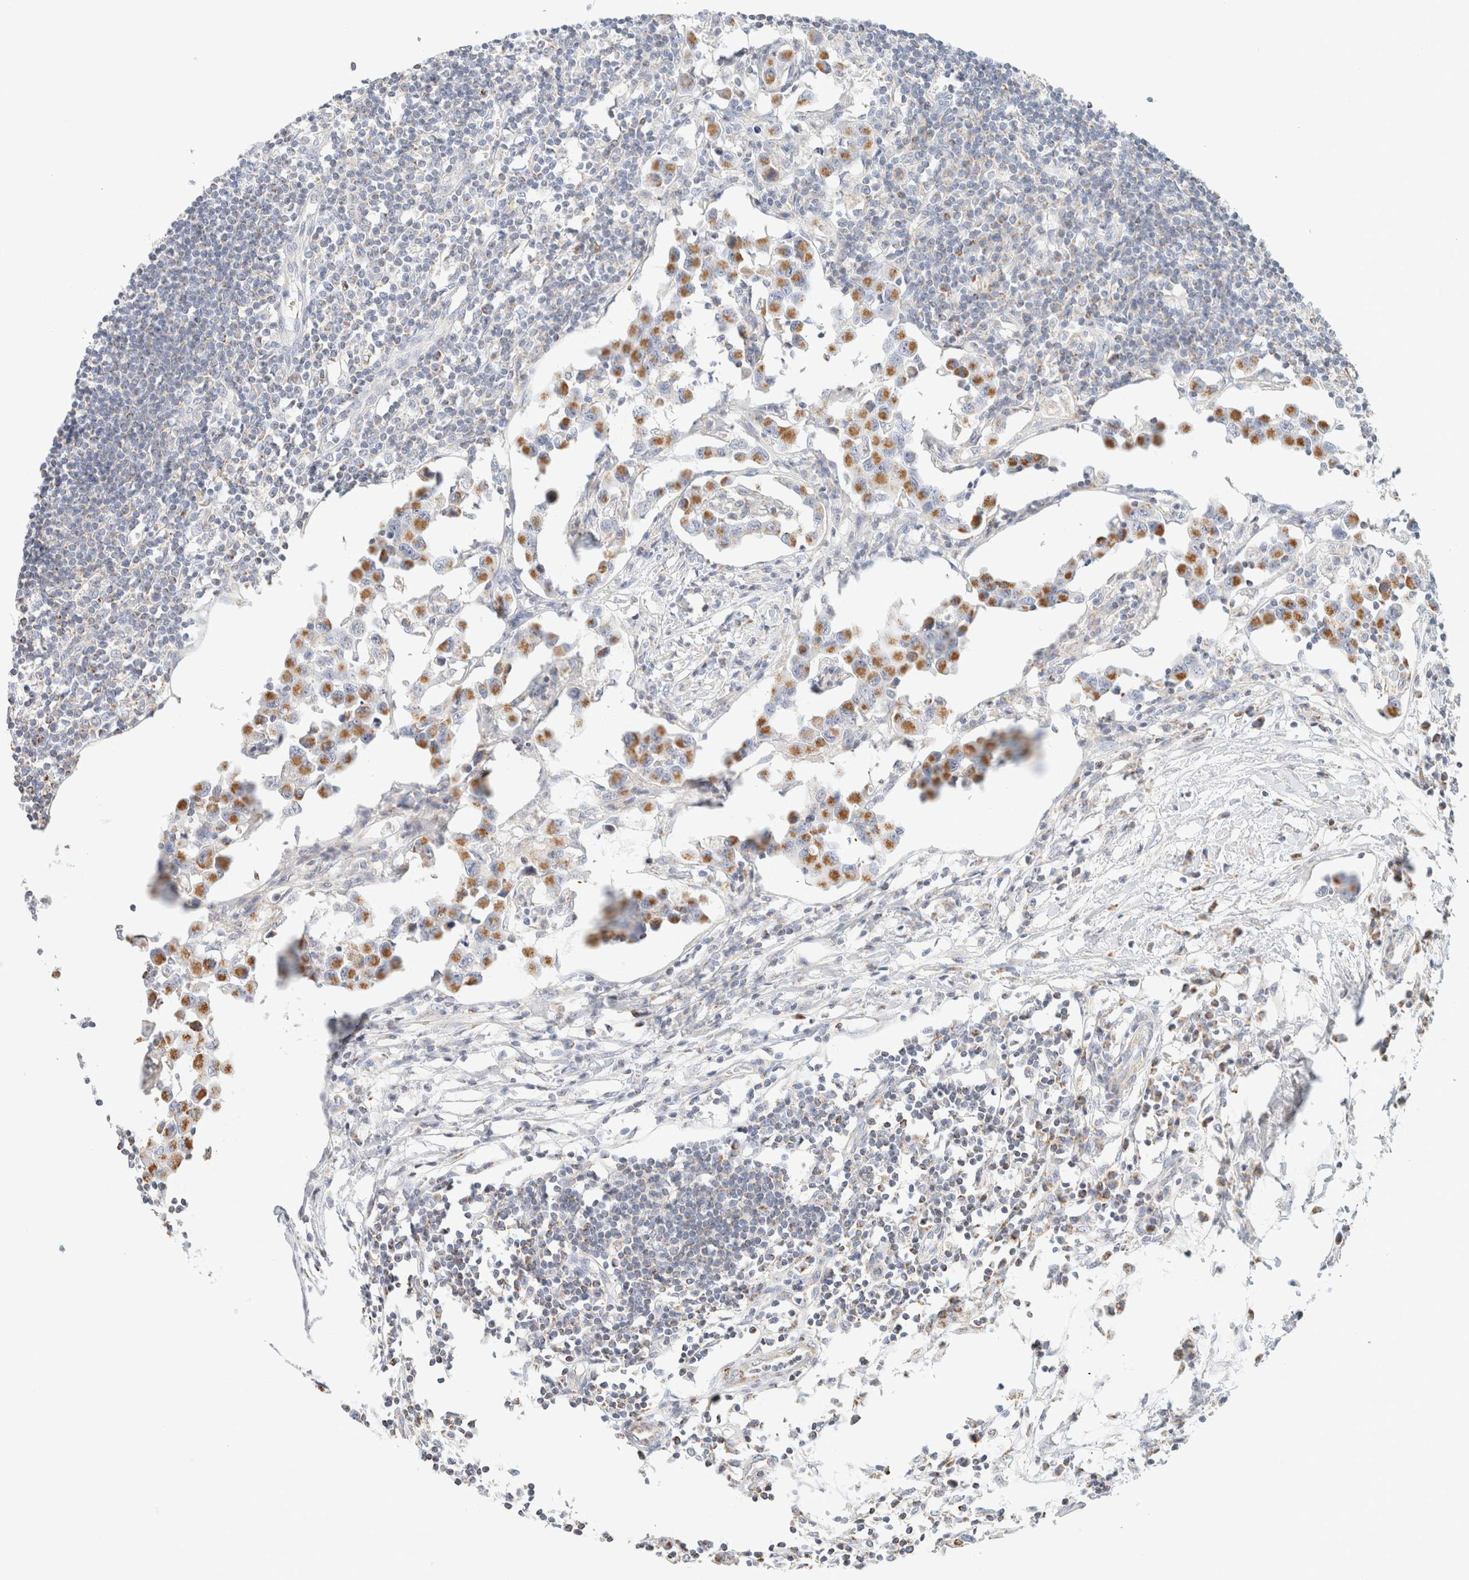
{"staining": {"intensity": "weak", "quantity": "25%-75%", "location": "cytoplasmic/membranous"}, "tissue": "lymph node", "cell_type": "Germinal center cells", "image_type": "normal", "snomed": [{"axis": "morphology", "description": "Normal tissue, NOS"}, {"axis": "morphology", "description": "Malignant melanoma, Metastatic site"}, {"axis": "topography", "description": "Lymph node"}], "caption": "Weak cytoplasmic/membranous protein staining is seen in approximately 25%-75% of germinal center cells in lymph node. (DAB IHC, brown staining for protein, blue staining for nuclei).", "gene": "HDHD3", "patient": {"sex": "male", "age": 41}}